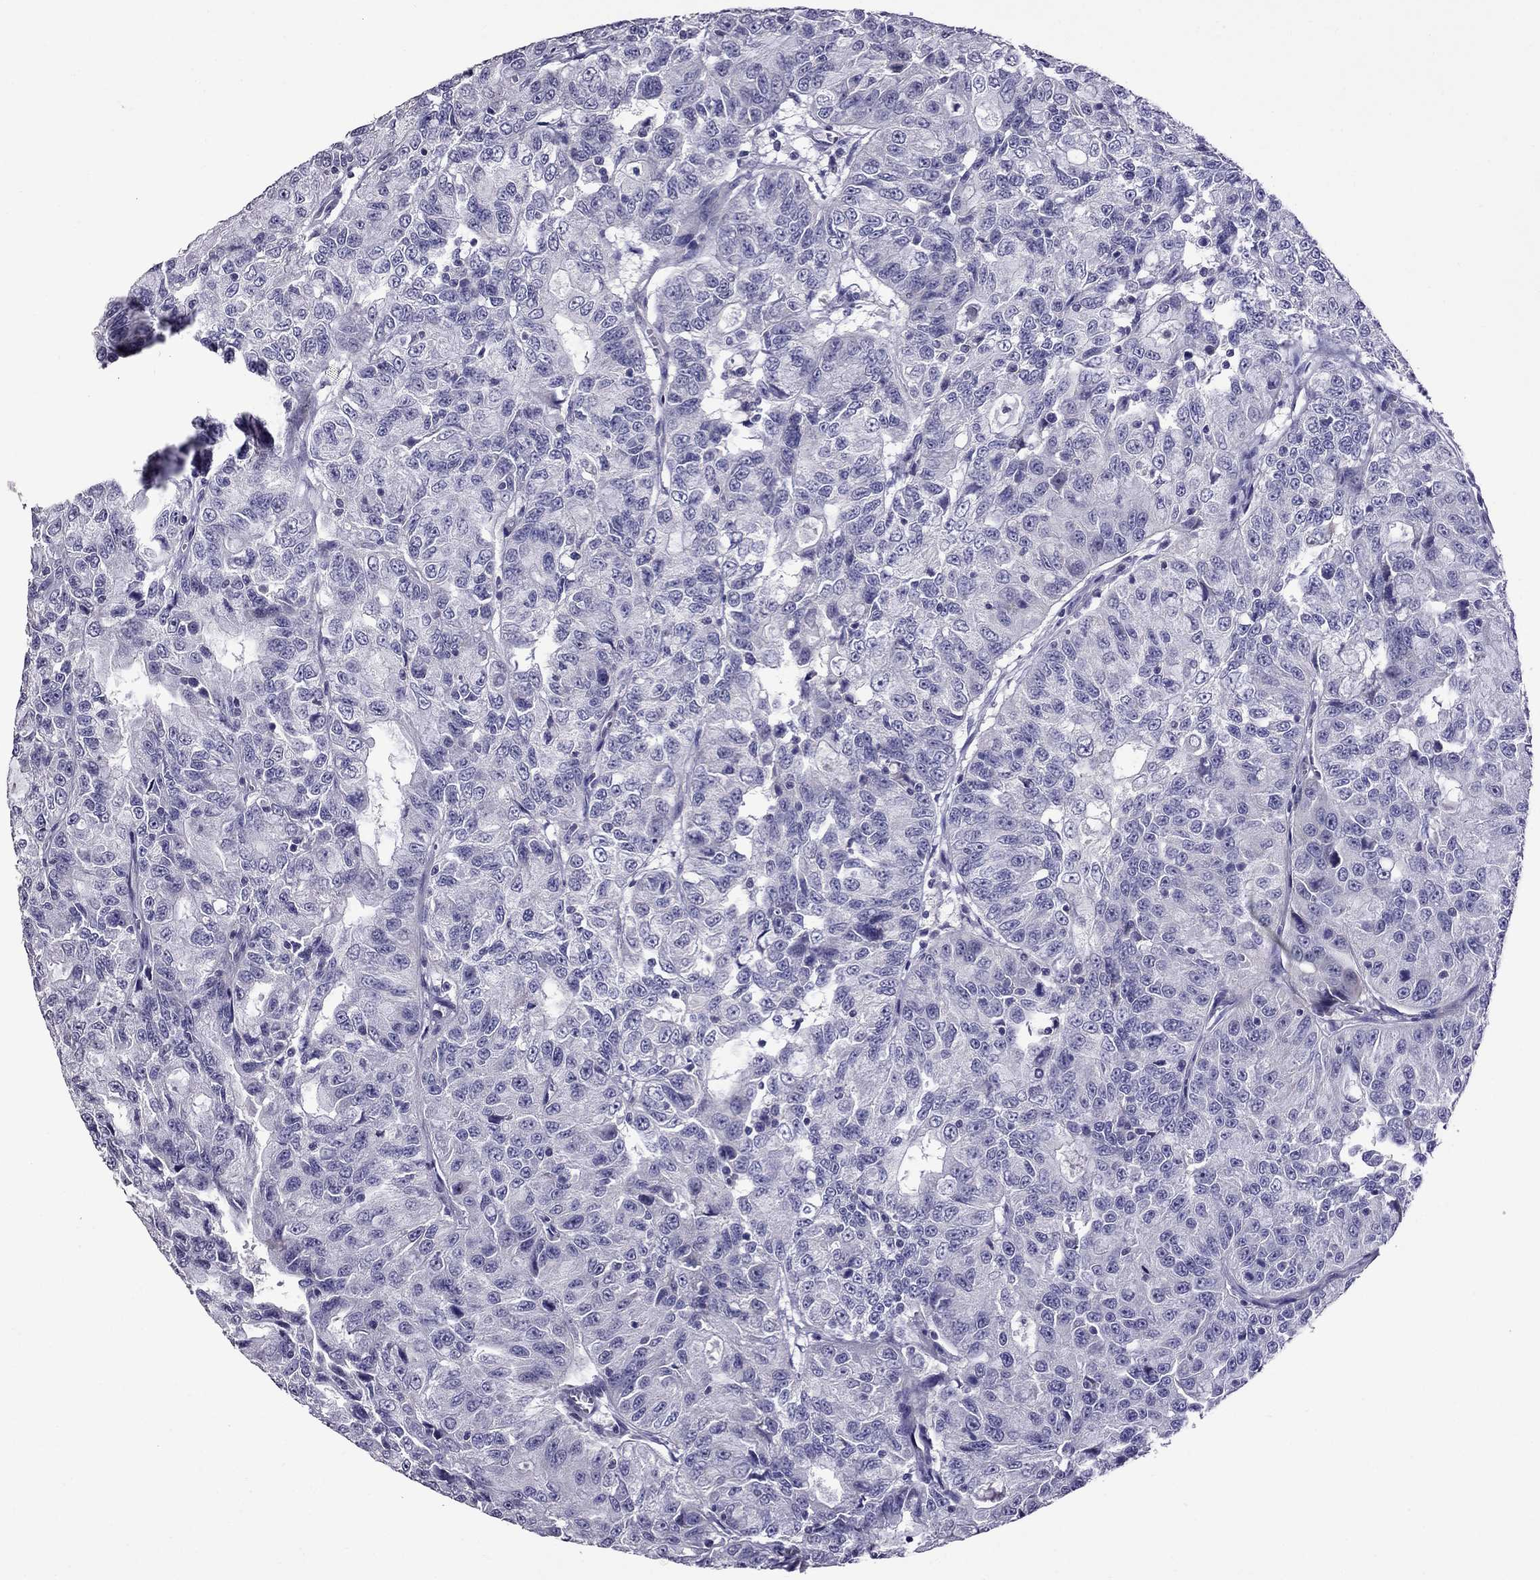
{"staining": {"intensity": "negative", "quantity": "none", "location": "none"}, "tissue": "urothelial cancer", "cell_type": "Tumor cells", "image_type": "cancer", "snomed": [{"axis": "morphology", "description": "Urothelial carcinoma, NOS"}, {"axis": "morphology", "description": "Urothelial carcinoma, High grade"}, {"axis": "topography", "description": "Urinary bladder"}], "caption": "Transitional cell carcinoma stained for a protein using immunohistochemistry shows no expression tumor cells.", "gene": "OXCT2", "patient": {"sex": "female", "age": 73}}